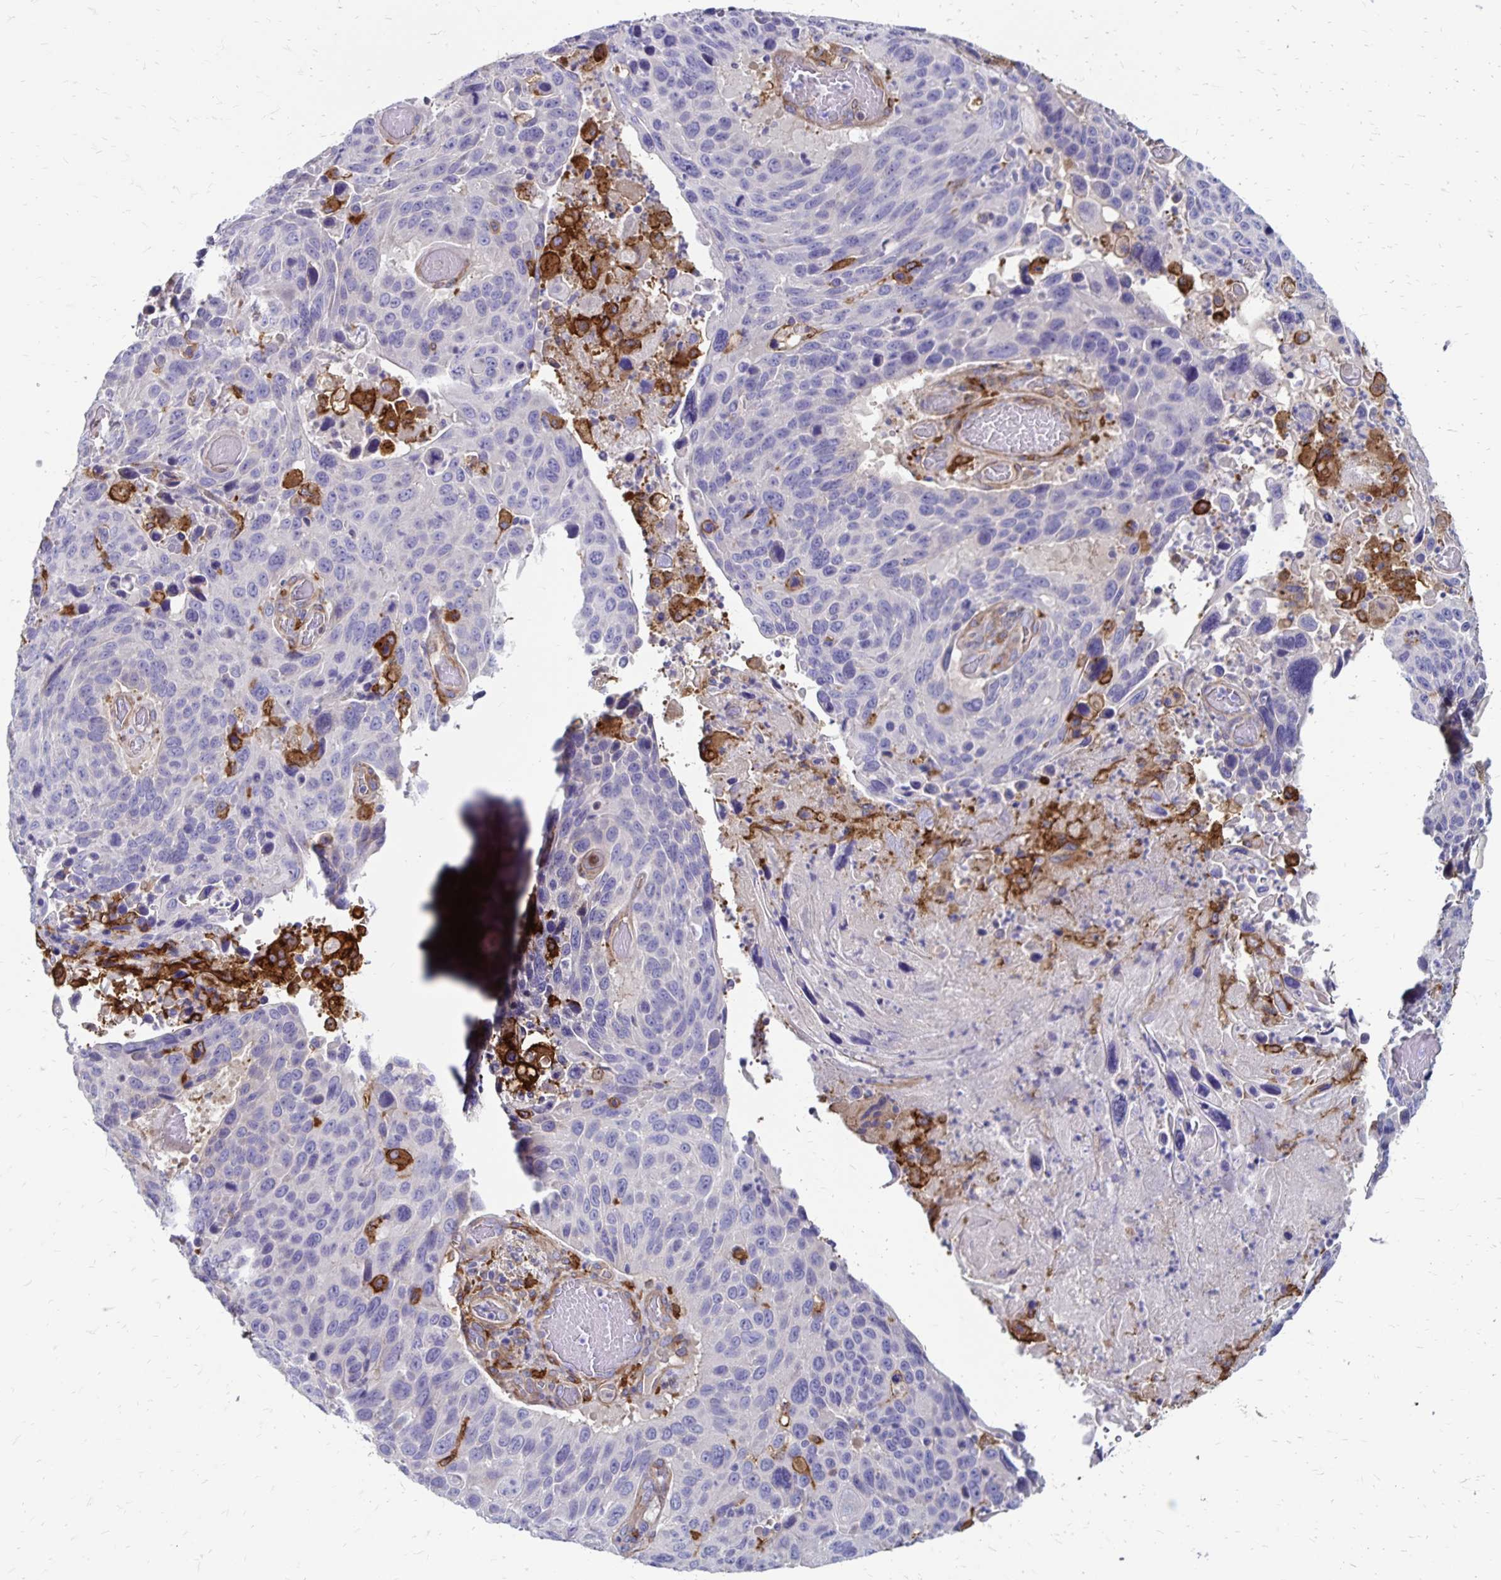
{"staining": {"intensity": "negative", "quantity": "none", "location": "none"}, "tissue": "lung cancer", "cell_type": "Tumor cells", "image_type": "cancer", "snomed": [{"axis": "morphology", "description": "Squamous cell carcinoma, NOS"}, {"axis": "topography", "description": "Lung"}], "caption": "DAB immunohistochemical staining of human squamous cell carcinoma (lung) reveals no significant expression in tumor cells.", "gene": "TNS3", "patient": {"sex": "male", "age": 68}}